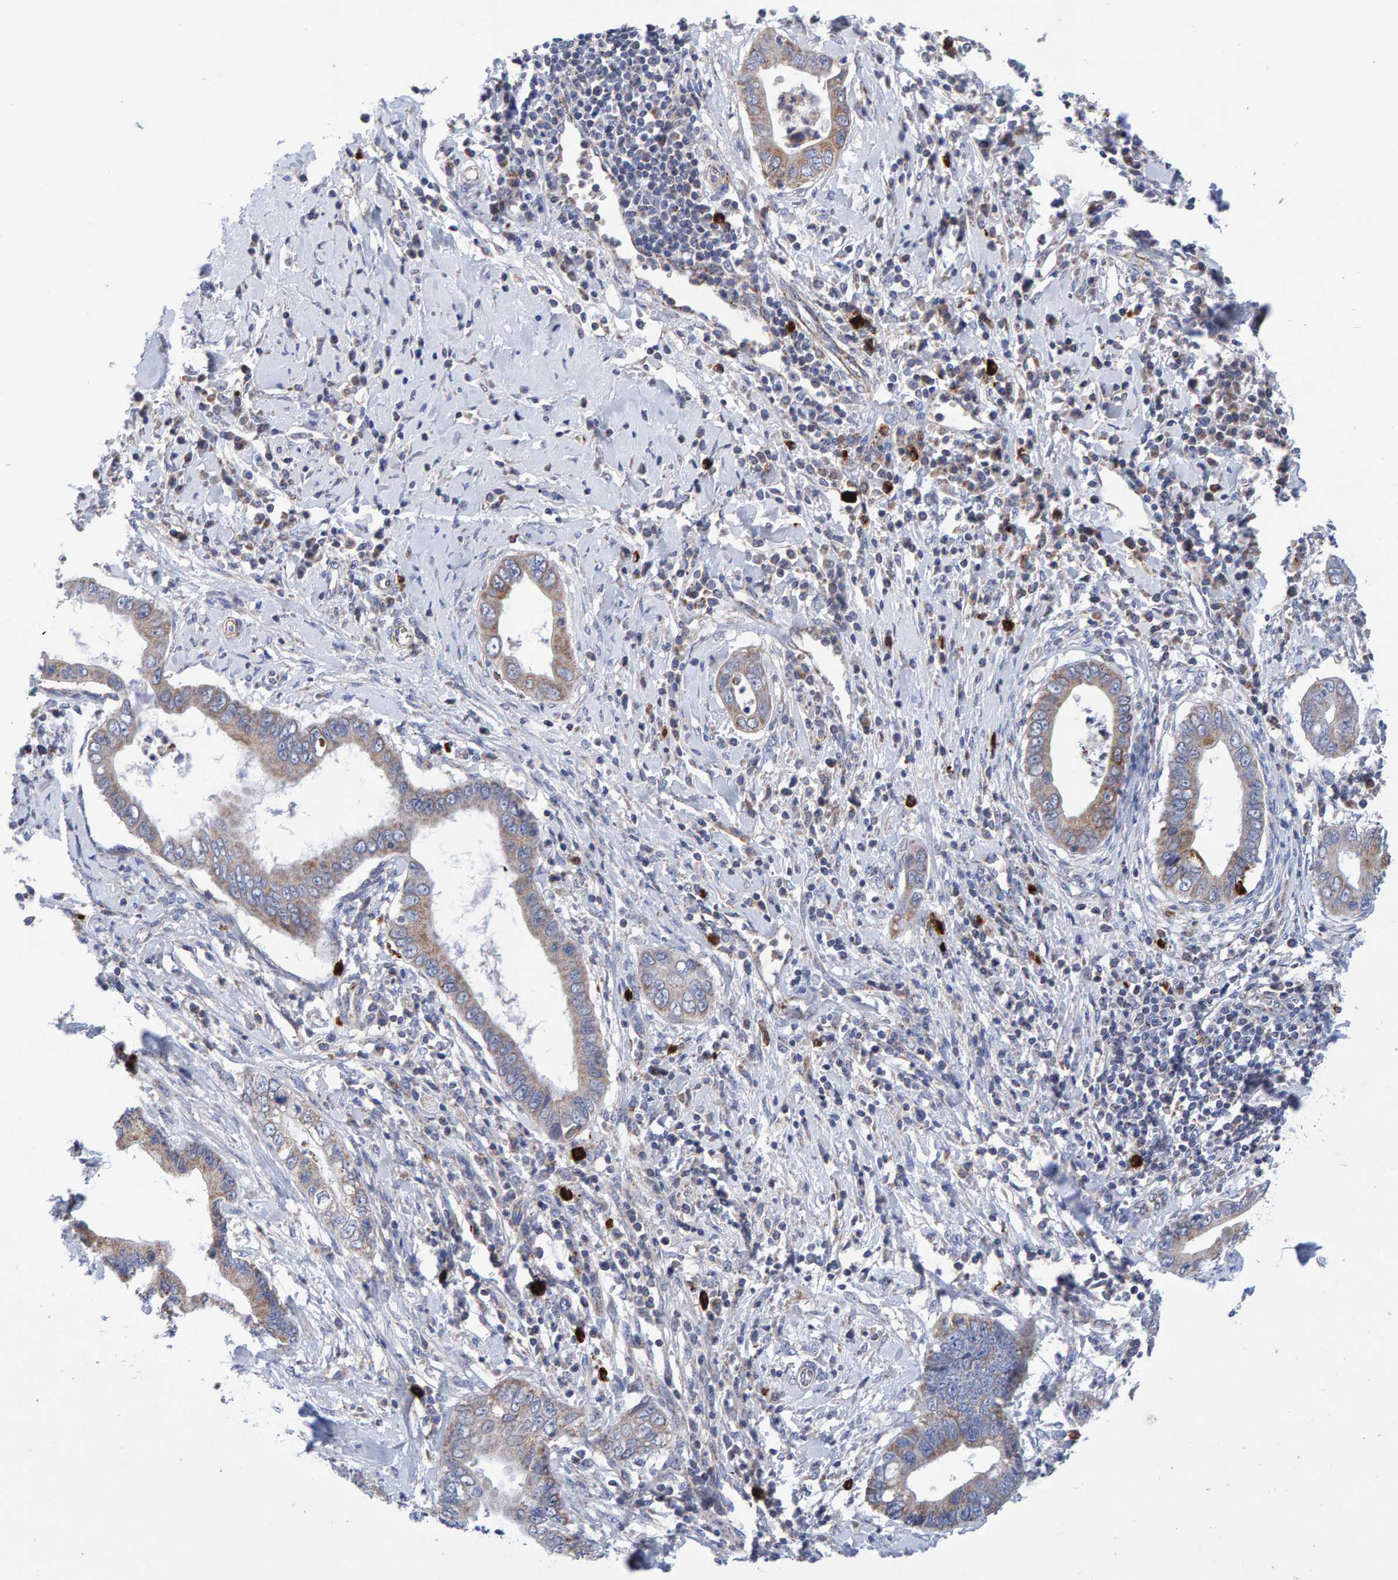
{"staining": {"intensity": "weak", "quantity": ">75%", "location": "cytoplasmic/membranous"}, "tissue": "cervical cancer", "cell_type": "Tumor cells", "image_type": "cancer", "snomed": [{"axis": "morphology", "description": "Adenocarcinoma, NOS"}, {"axis": "topography", "description": "Cervix"}], "caption": "Immunohistochemical staining of cervical adenocarcinoma demonstrates weak cytoplasmic/membranous protein staining in approximately >75% of tumor cells.", "gene": "EFR3A", "patient": {"sex": "female", "age": 44}}